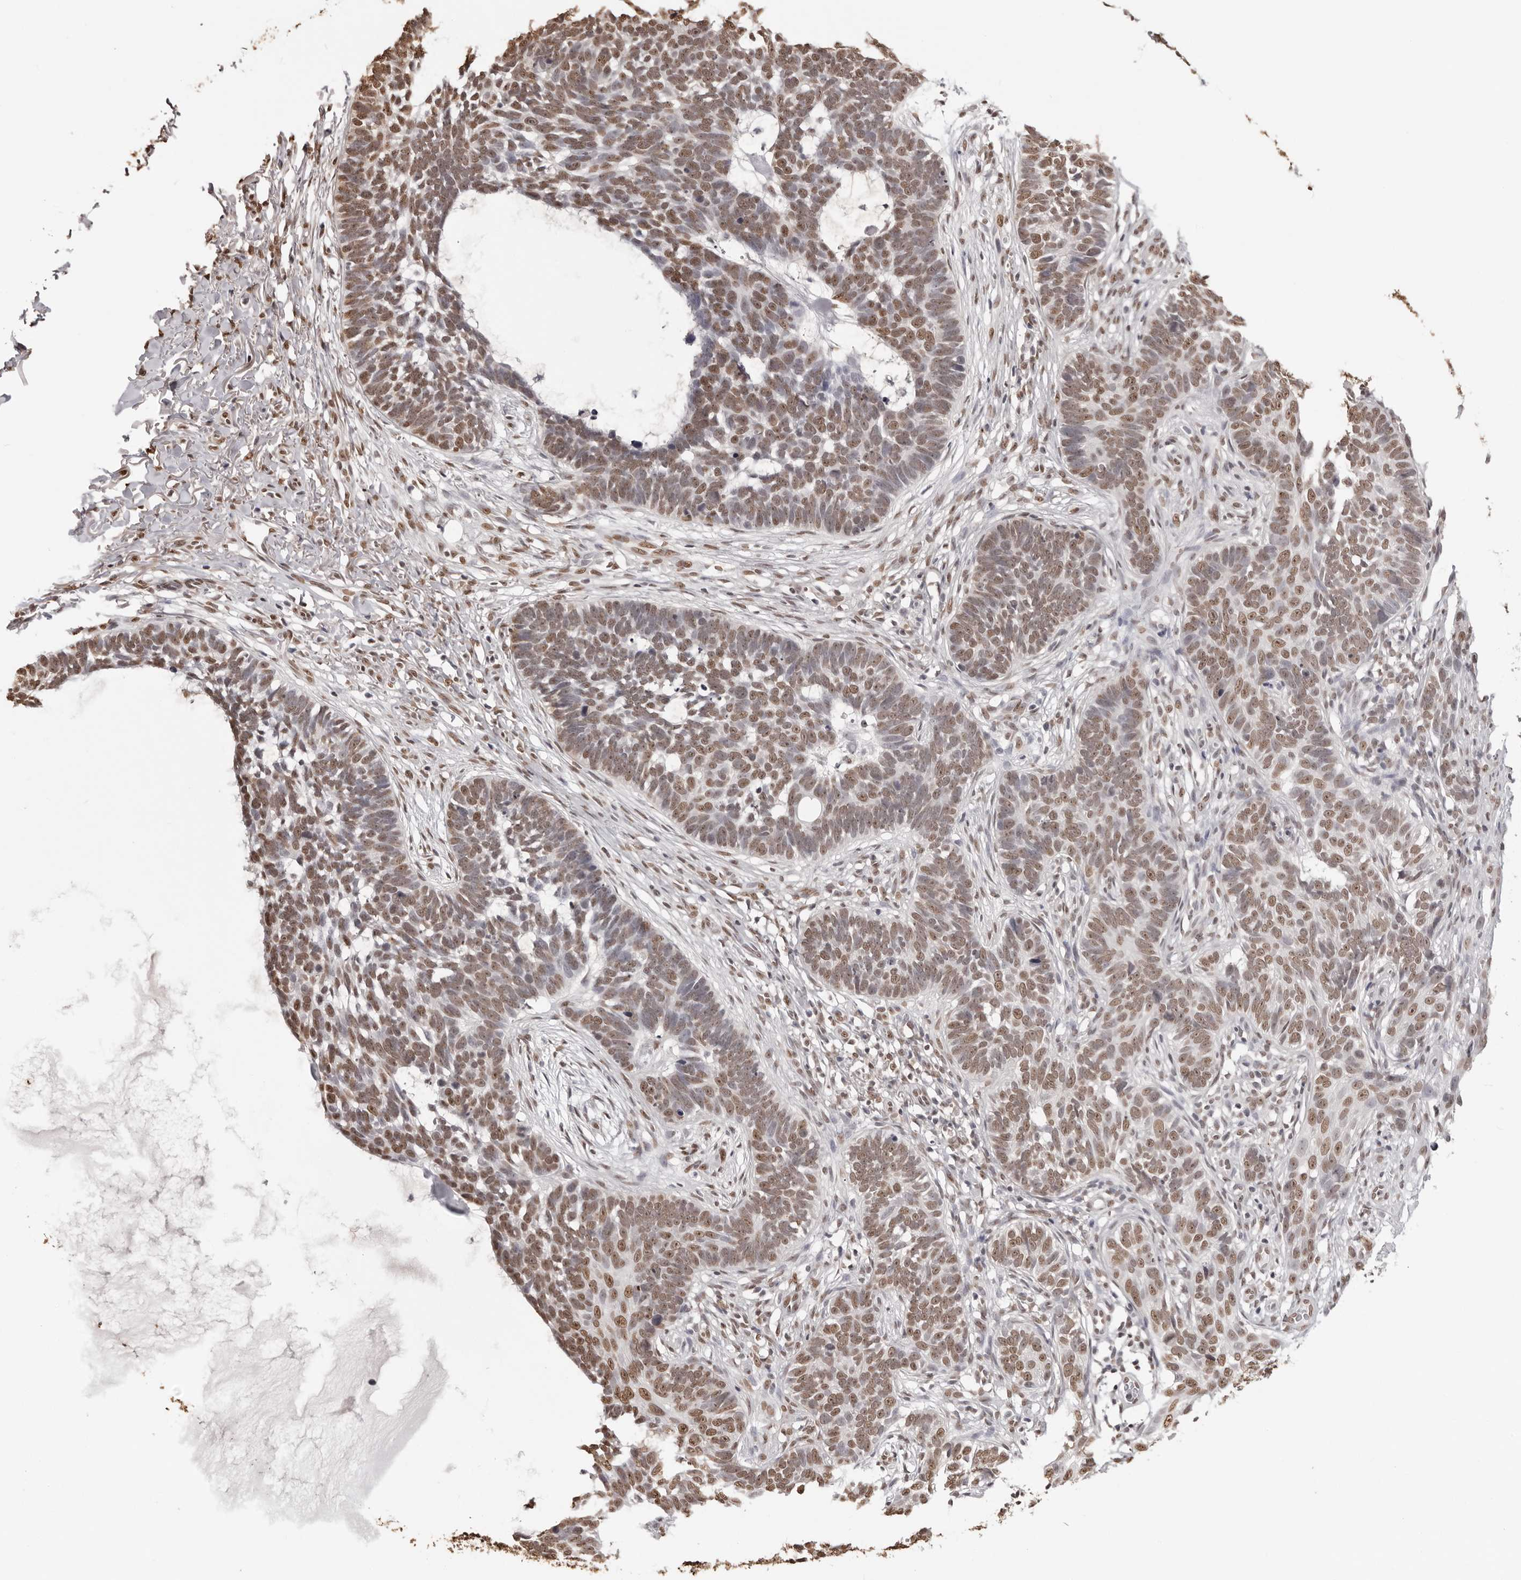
{"staining": {"intensity": "moderate", "quantity": ">75%", "location": "nuclear"}, "tissue": "skin cancer", "cell_type": "Tumor cells", "image_type": "cancer", "snomed": [{"axis": "morphology", "description": "Normal tissue, NOS"}, {"axis": "morphology", "description": "Basal cell carcinoma"}, {"axis": "topography", "description": "Skin"}], "caption": "Immunohistochemistry (IHC) photomicrograph of human skin basal cell carcinoma stained for a protein (brown), which exhibits medium levels of moderate nuclear expression in about >75% of tumor cells.", "gene": "OLIG3", "patient": {"sex": "male", "age": 77}}